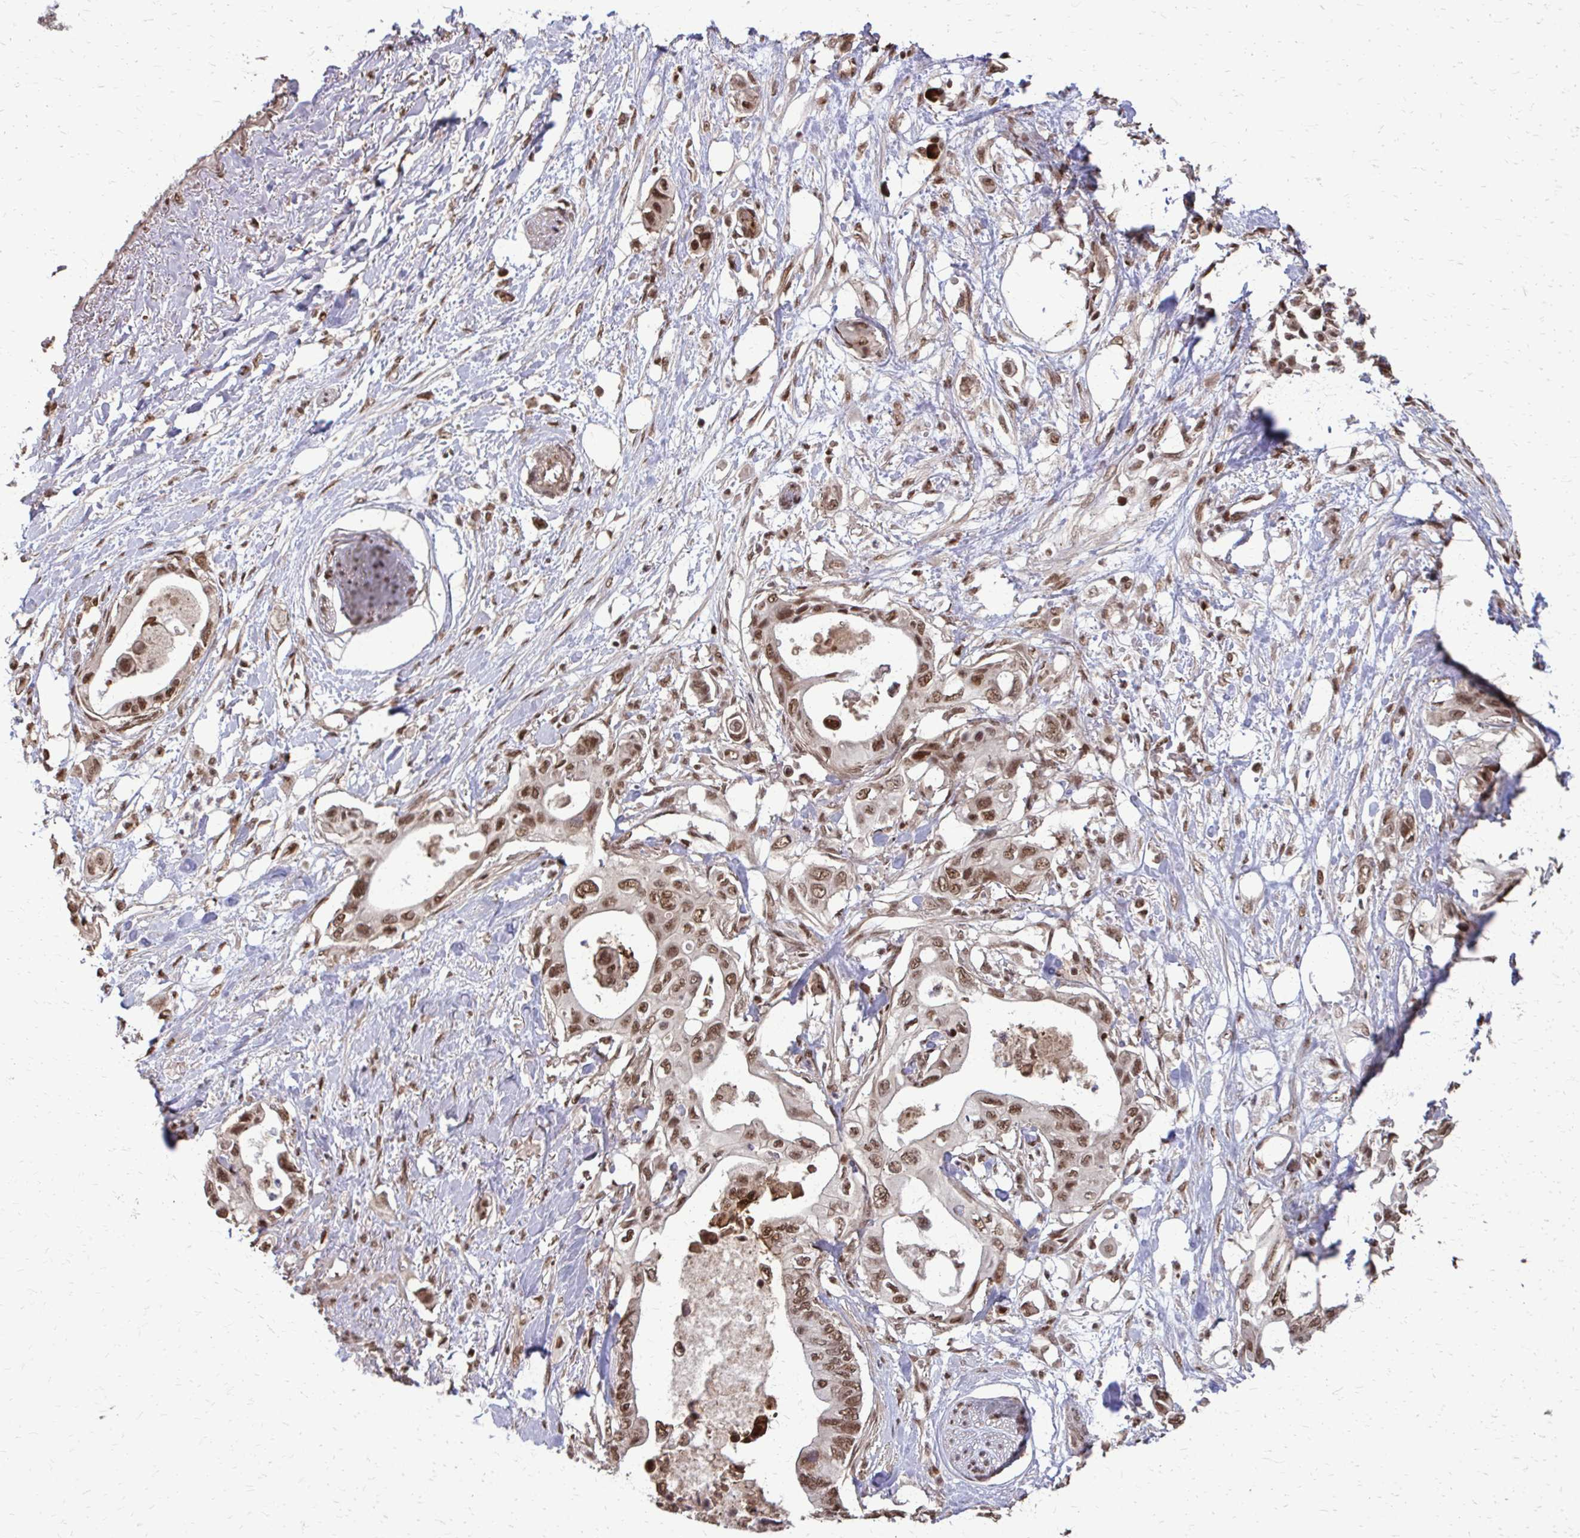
{"staining": {"intensity": "moderate", "quantity": ">75%", "location": "nuclear"}, "tissue": "pancreatic cancer", "cell_type": "Tumor cells", "image_type": "cancer", "snomed": [{"axis": "morphology", "description": "Adenocarcinoma, NOS"}, {"axis": "topography", "description": "Pancreas"}], "caption": "Immunohistochemistry (IHC) micrograph of neoplastic tissue: human pancreatic cancer (adenocarcinoma) stained using immunohistochemistry shows medium levels of moderate protein expression localized specifically in the nuclear of tumor cells, appearing as a nuclear brown color.", "gene": "SS18", "patient": {"sex": "female", "age": 63}}